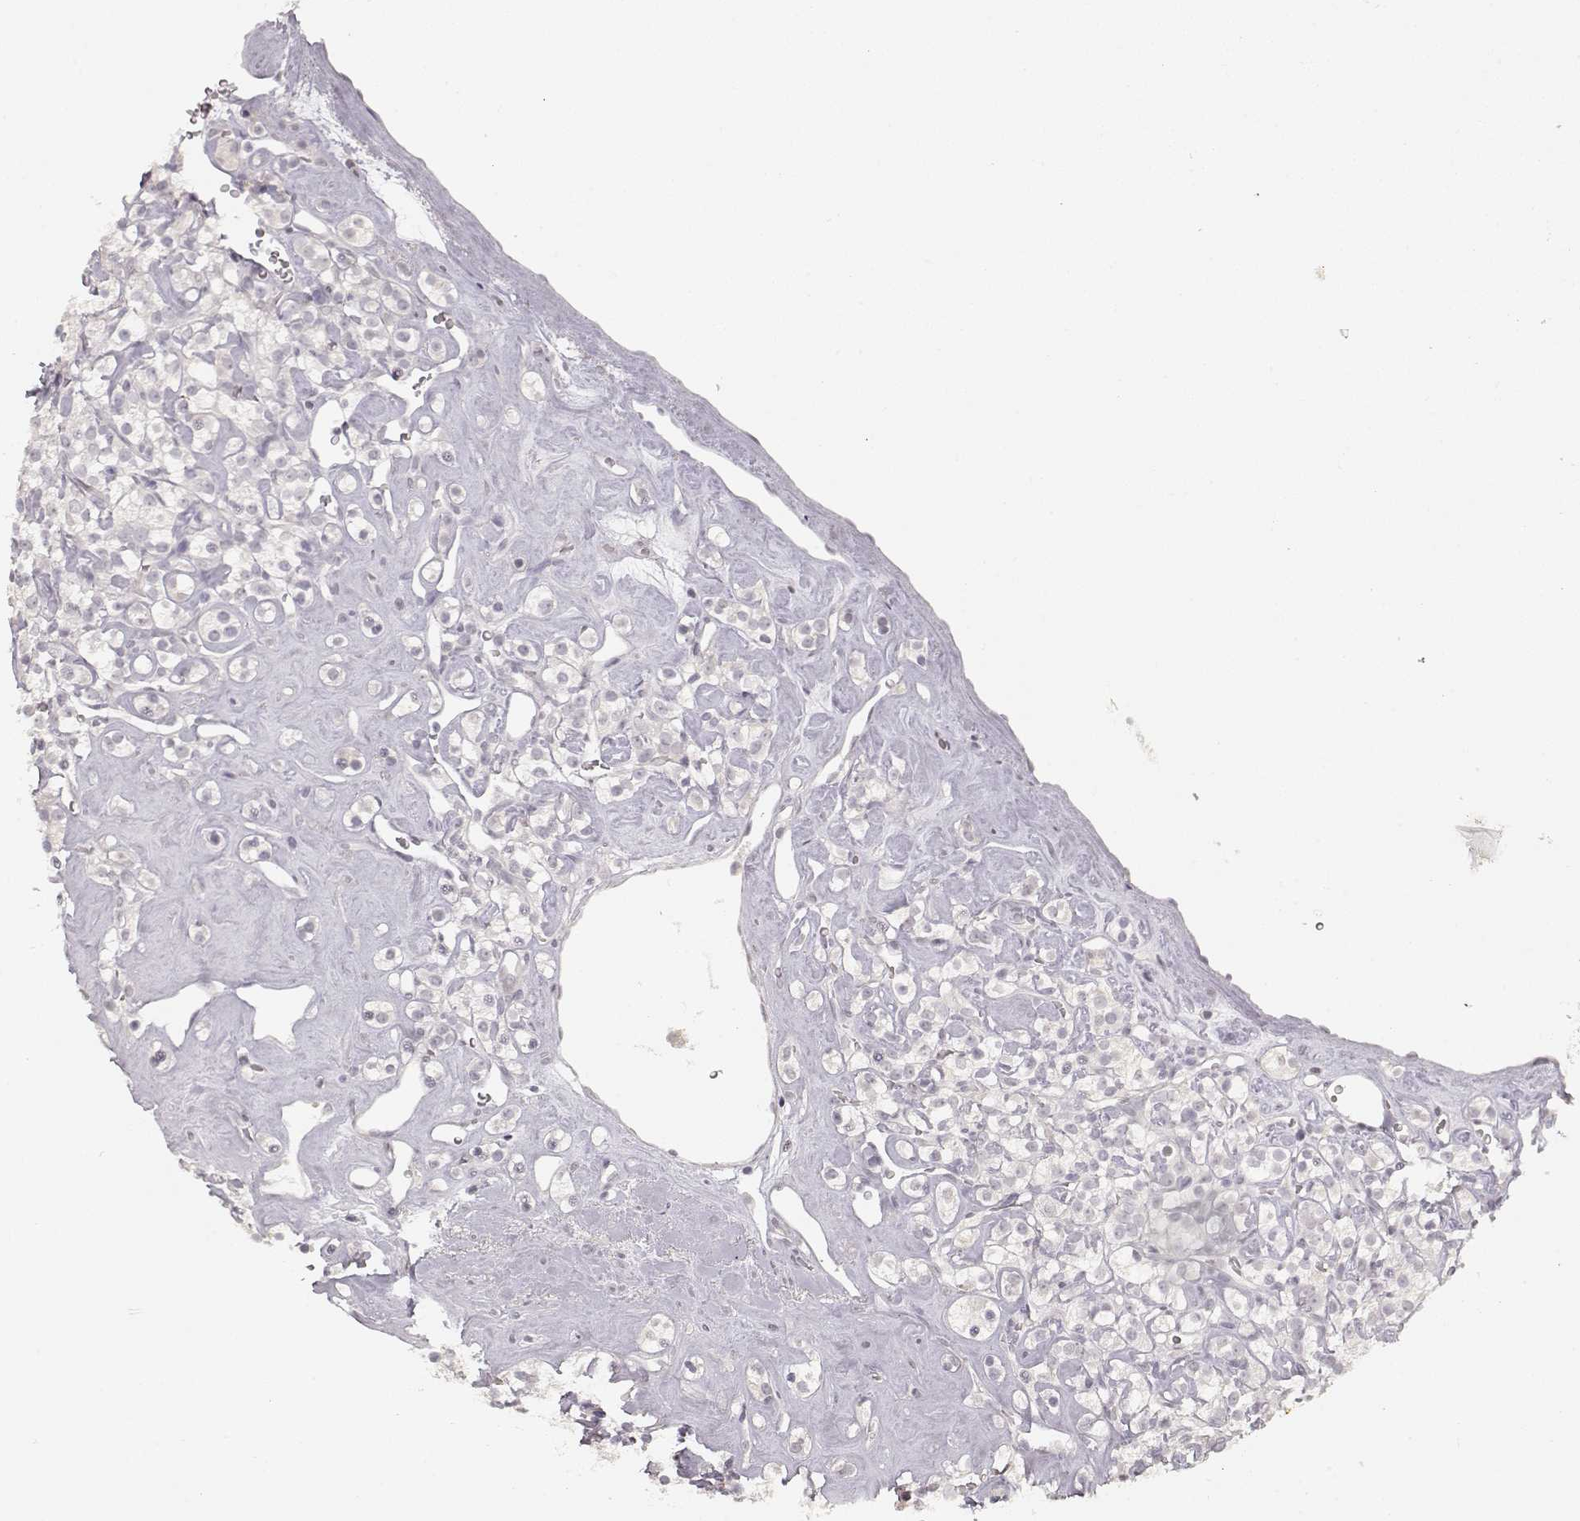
{"staining": {"intensity": "negative", "quantity": "none", "location": "none"}, "tissue": "renal cancer", "cell_type": "Tumor cells", "image_type": "cancer", "snomed": [{"axis": "morphology", "description": "Adenocarcinoma, NOS"}, {"axis": "topography", "description": "Kidney"}], "caption": "DAB (3,3'-diaminobenzidine) immunohistochemical staining of human adenocarcinoma (renal) shows no significant positivity in tumor cells.", "gene": "LAMC2", "patient": {"sex": "male", "age": 77}}